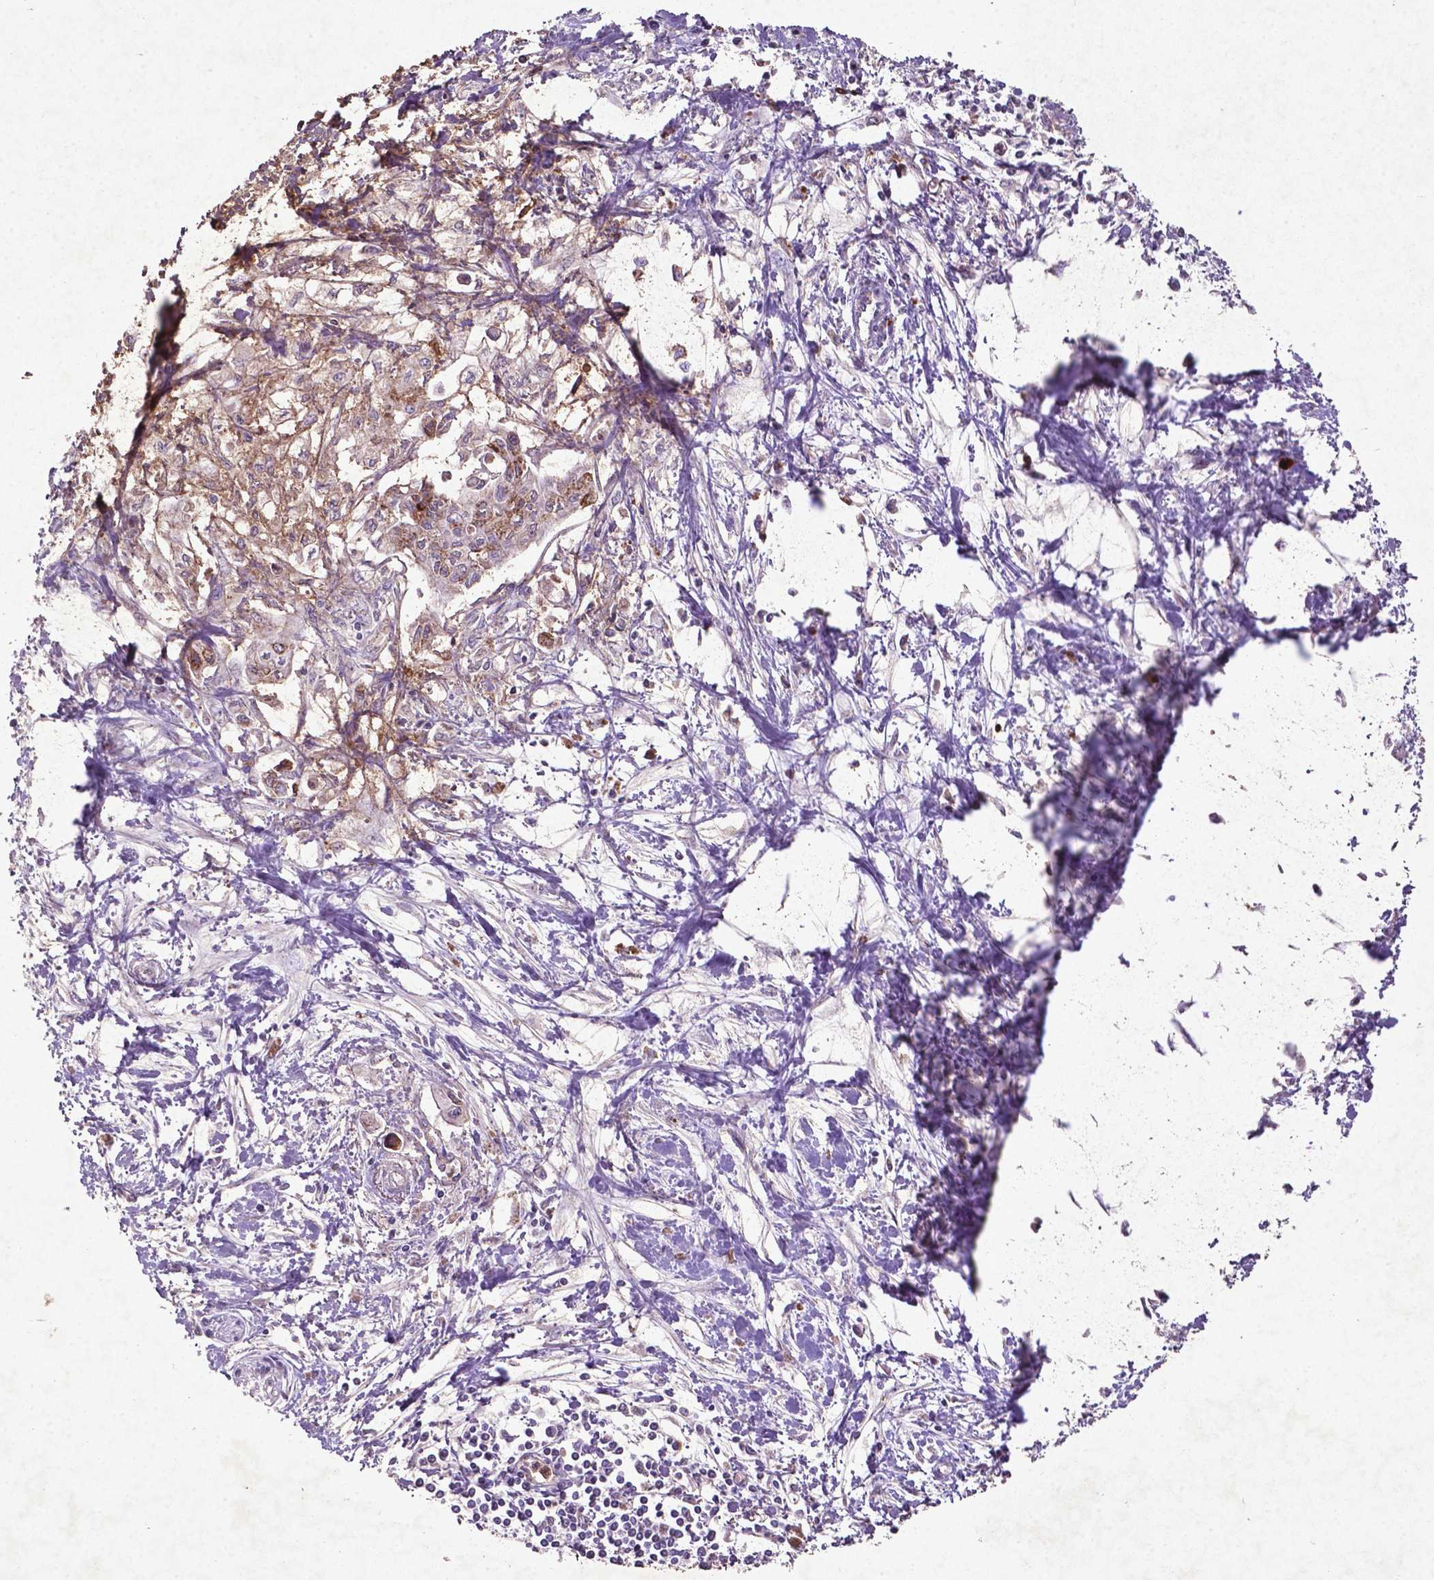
{"staining": {"intensity": "moderate", "quantity": ">75%", "location": "cytoplasmic/membranous"}, "tissue": "pancreatic cancer", "cell_type": "Tumor cells", "image_type": "cancer", "snomed": [{"axis": "morphology", "description": "Adenocarcinoma, NOS"}, {"axis": "topography", "description": "Pancreas"}], "caption": "This histopathology image reveals immunohistochemistry staining of human pancreatic cancer, with medium moderate cytoplasmic/membranous expression in approximately >75% of tumor cells.", "gene": "MTOR", "patient": {"sex": "female", "age": 61}}